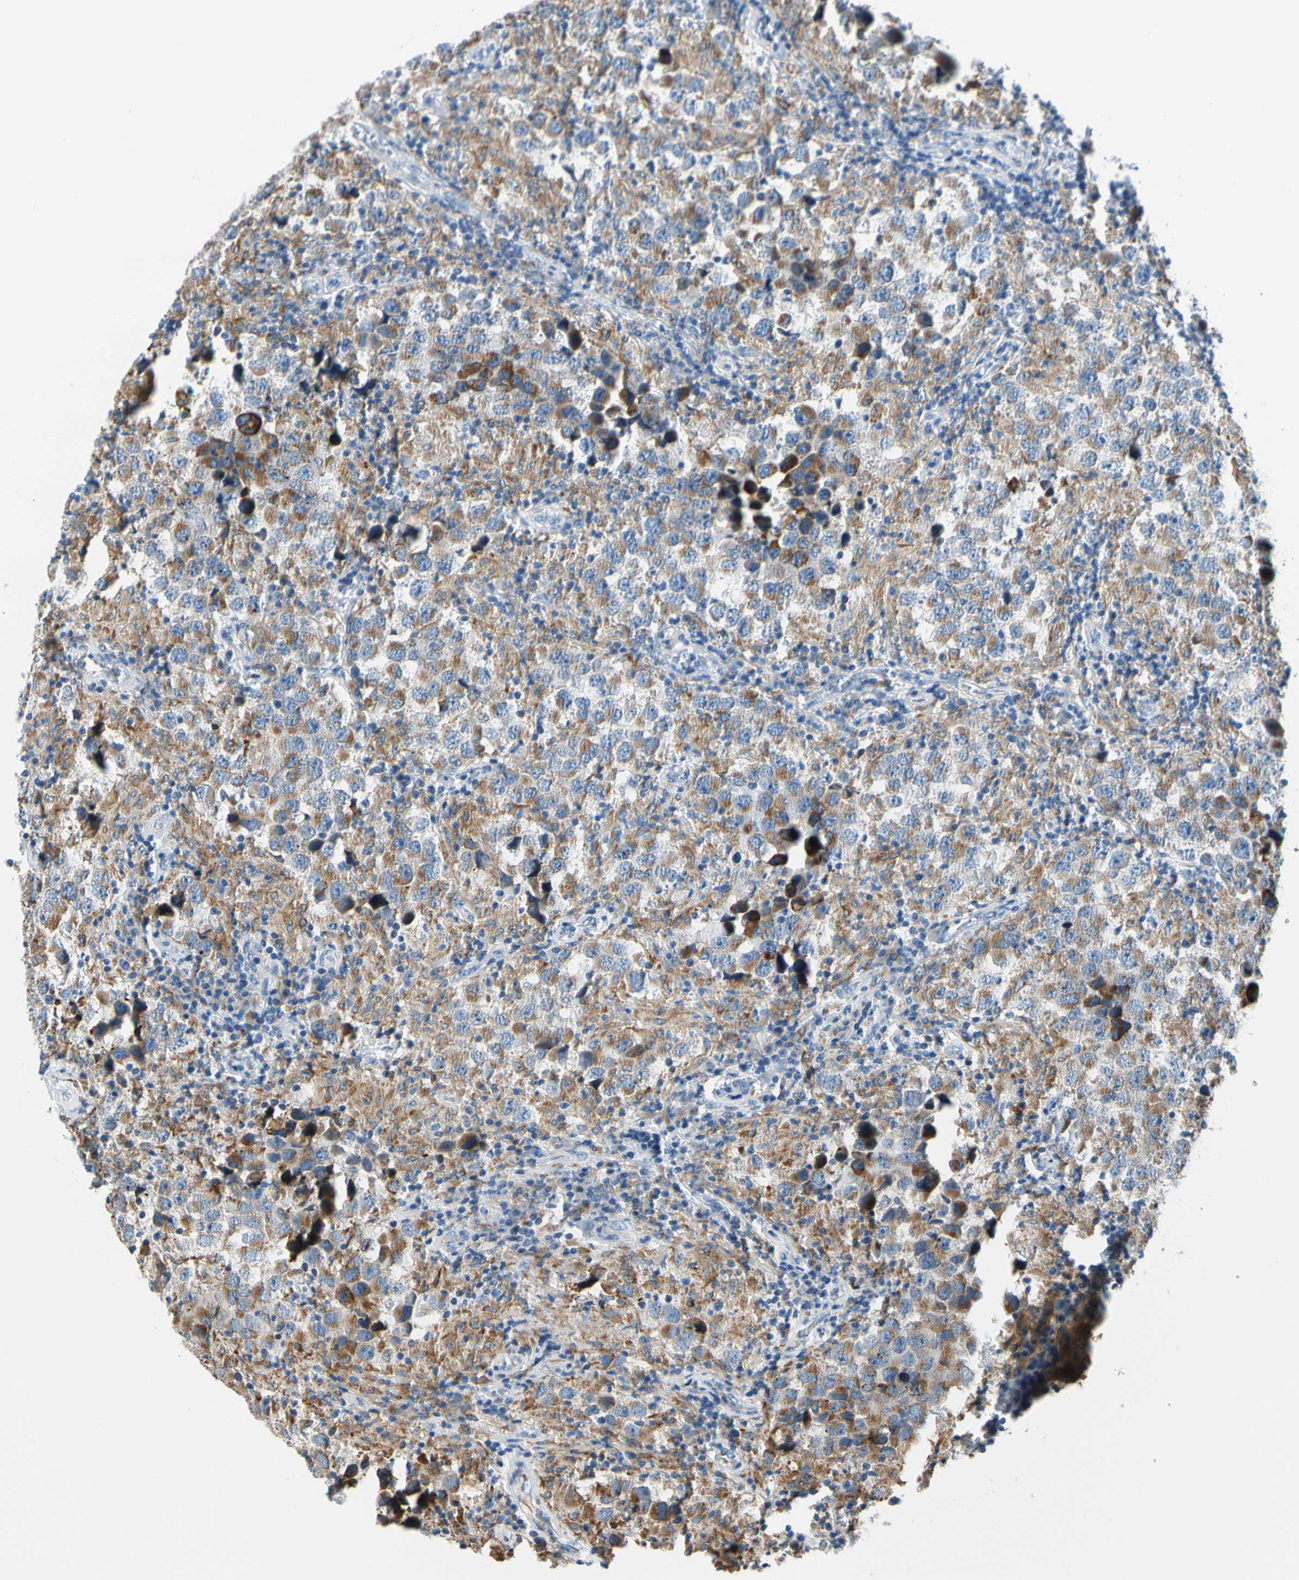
{"staining": {"intensity": "moderate", "quantity": ">75%", "location": "cytoplasmic/membranous"}, "tissue": "testis cancer", "cell_type": "Tumor cells", "image_type": "cancer", "snomed": [{"axis": "morphology", "description": "Carcinoma, Embryonal, NOS"}, {"axis": "topography", "description": "Testis"}], "caption": "Embryonal carcinoma (testis) stained with DAB immunohistochemistry (IHC) exhibits medium levels of moderate cytoplasmic/membranous positivity in about >75% of tumor cells.", "gene": "LRPAP1", "patient": {"sex": "male", "age": 21}}